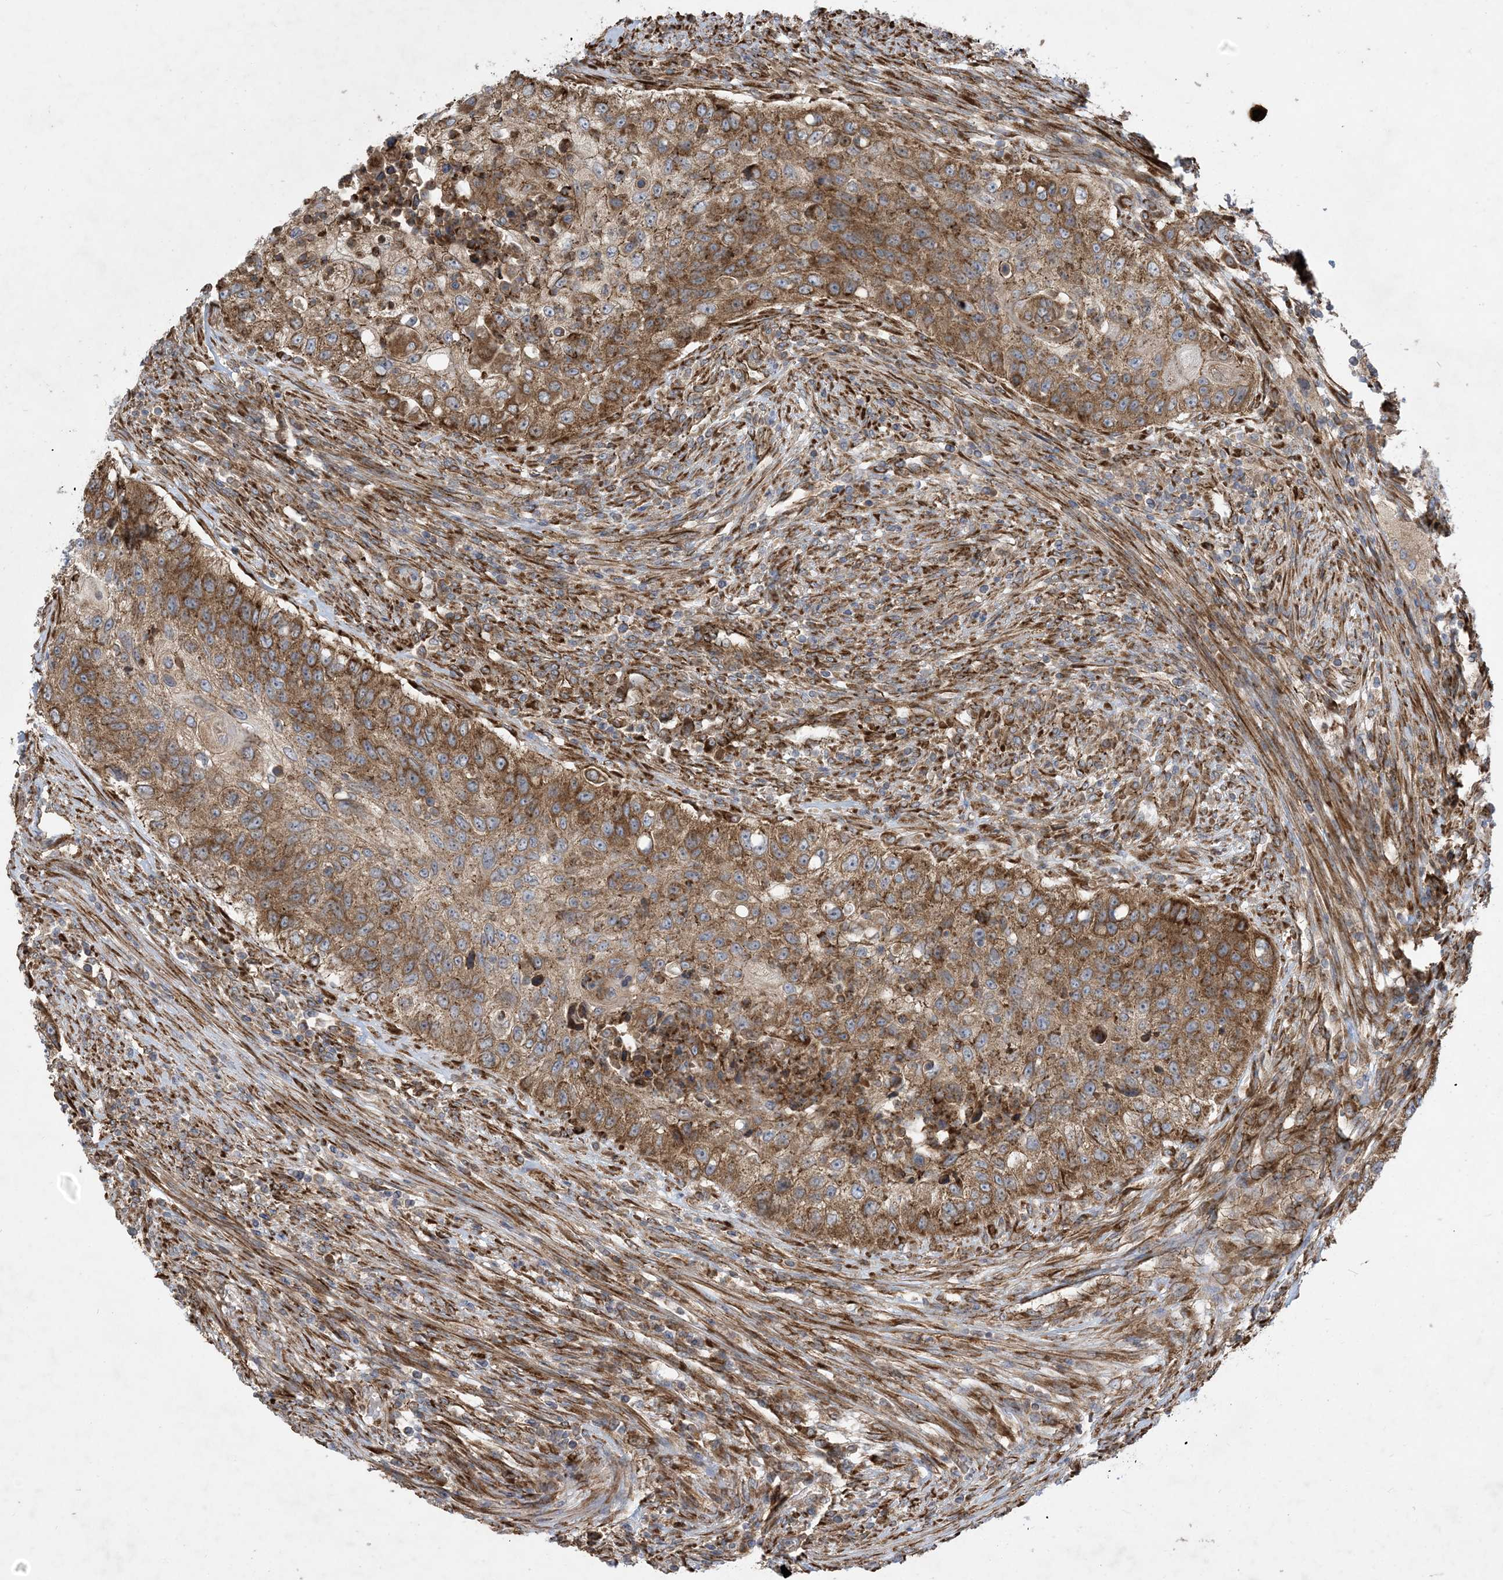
{"staining": {"intensity": "moderate", "quantity": ">75%", "location": "cytoplasmic/membranous"}, "tissue": "urothelial cancer", "cell_type": "Tumor cells", "image_type": "cancer", "snomed": [{"axis": "morphology", "description": "Urothelial carcinoma, High grade"}, {"axis": "topography", "description": "Urinary bladder"}], "caption": "Immunohistochemical staining of urothelial cancer reveals medium levels of moderate cytoplasmic/membranous staining in about >75% of tumor cells.", "gene": "OTOP1", "patient": {"sex": "female", "age": 60}}